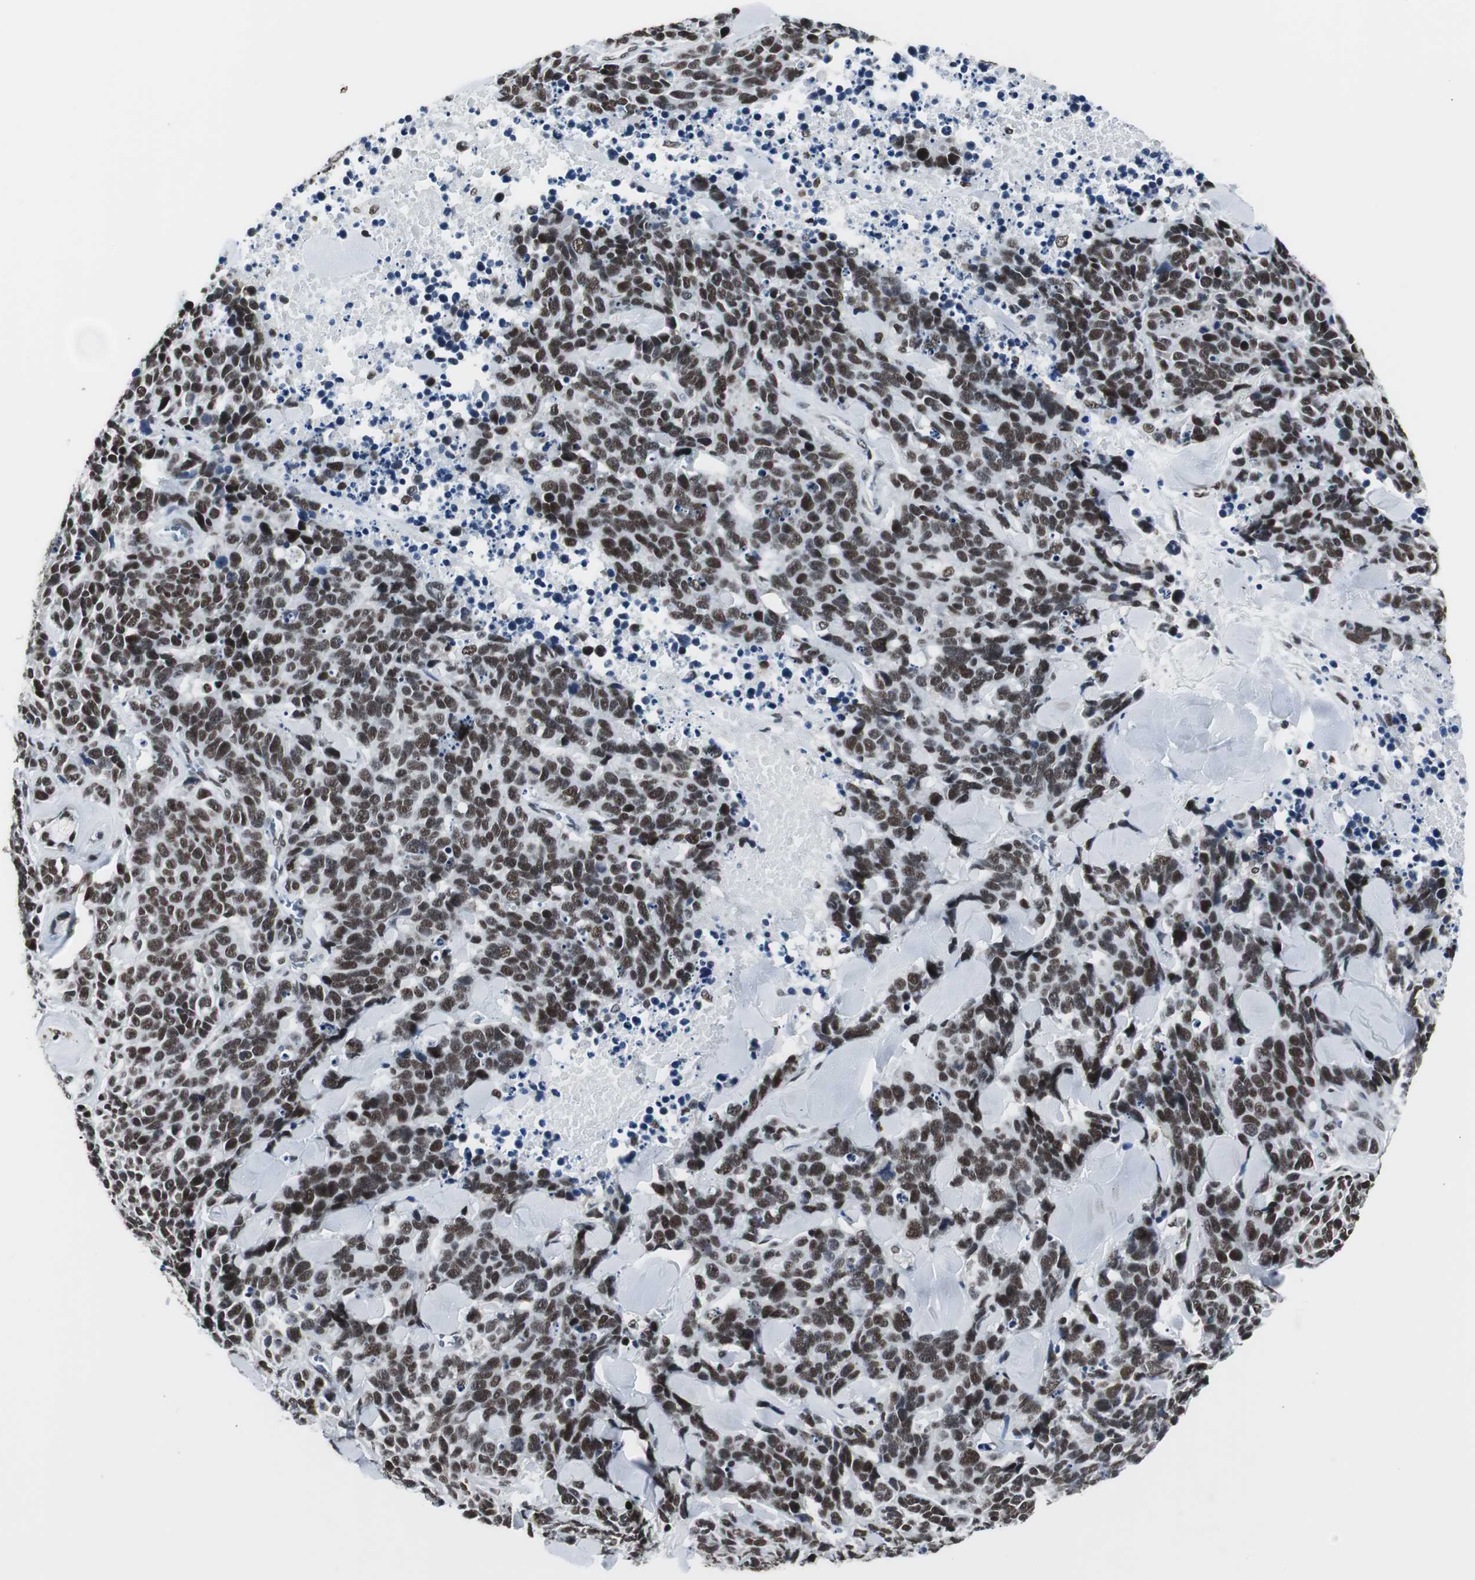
{"staining": {"intensity": "moderate", "quantity": ">75%", "location": "nuclear"}, "tissue": "lung cancer", "cell_type": "Tumor cells", "image_type": "cancer", "snomed": [{"axis": "morphology", "description": "Neoplasm, malignant, NOS"}, {"axis": "topography", "description": "Lung"}], "caption": "The immunohistochemical stain shows moderate nuclear expression in tumor cells of lung neoplasm (malignant) tissue.", "gene": "RAD9A", "patient": {"sex": "female", "age": 58}}